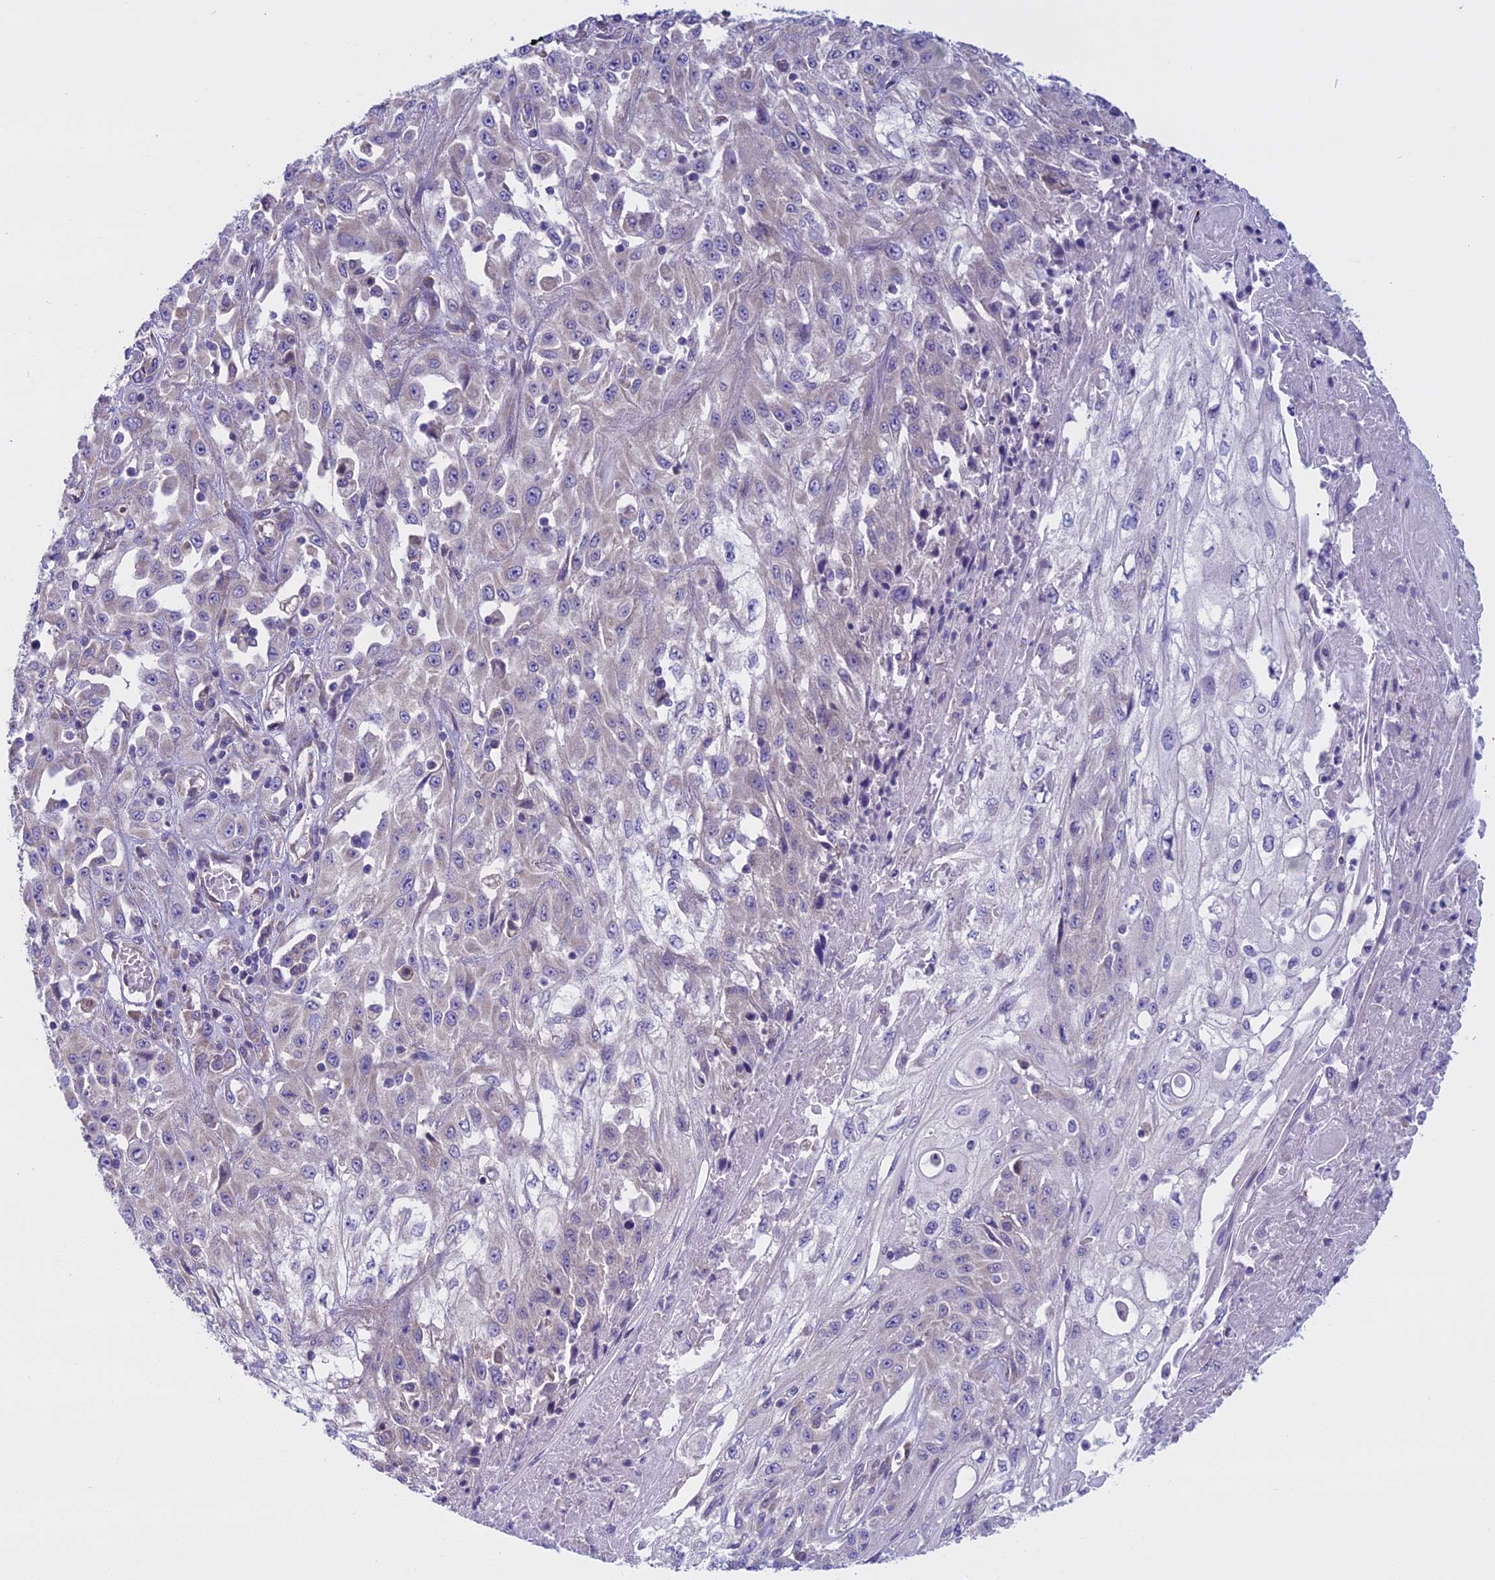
{"staining": {"intensity": "negative", "quantity": "none", "location": "none"}, "tissue": "skin cancer", "cell_type": "Tumor cells", "image_type": "cancer", "snomed": [{"axis": "morphology", "description": "Squamous cell carcinoma, NOS"}, {"axis": "morphology", "description": "Squamous cell carcinoma, metastatic, NOS"}, {"axis": "topography", "description": "Skin"}, {"axis": "topography", "description": "Lymph node"}], "caption": "Tumor cells are negative for brown protein staining in skin squamous cell carcinoma.", "gene": "DCTN5", "patient": {"sex": "male", "age": 75}}